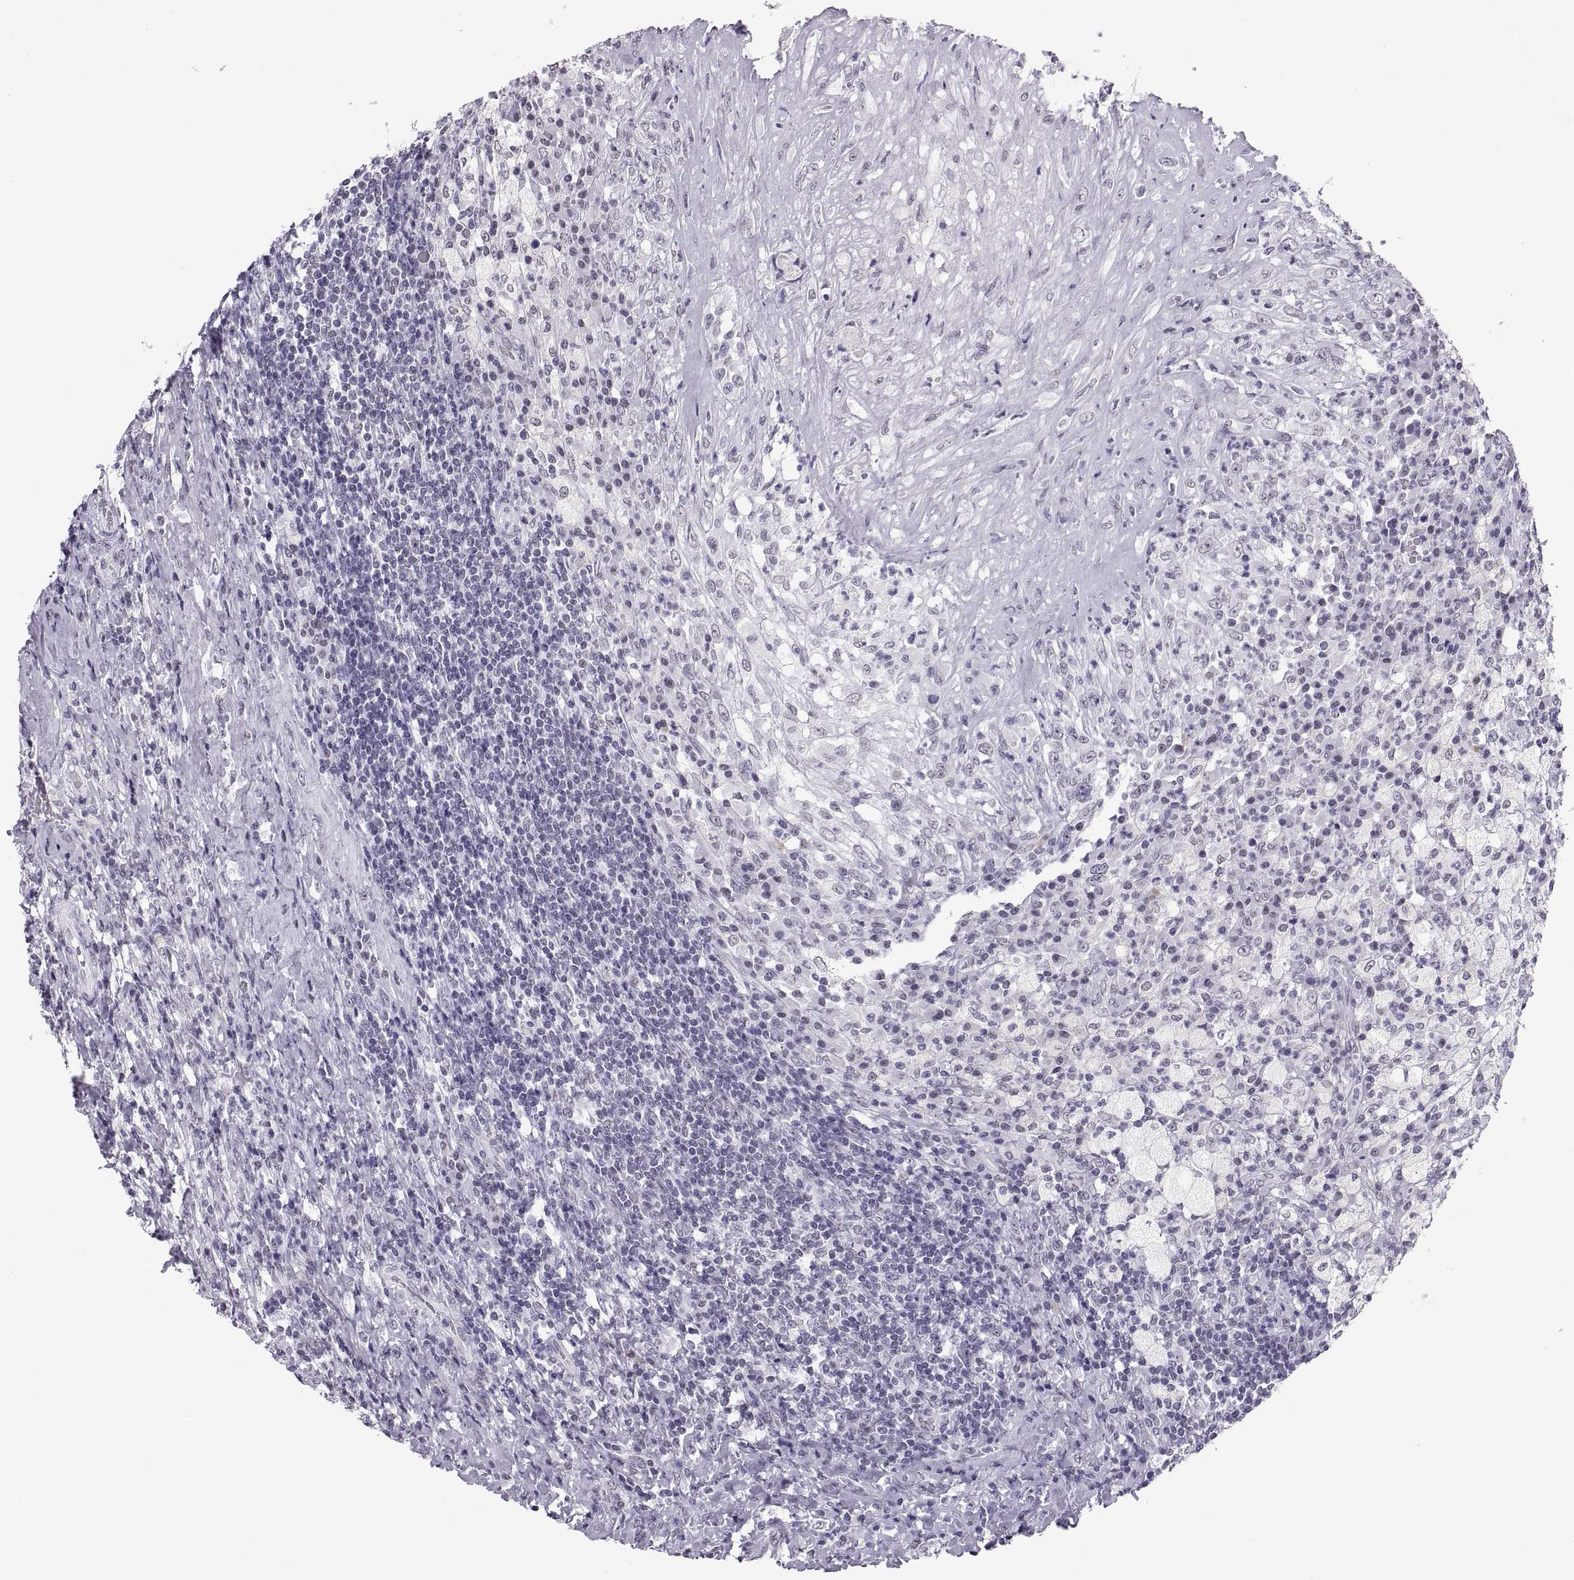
{"staining": {"intensity": "negative", "quantity": "none", "location": "none"}, "tissue": "testis cancer", "cell_type": "Tumor cells", "image_type": "cancer", "snomed": [{"axis": "morphology", "description": "Necrosis, NOS"}, {"axis": "morphology", "description": "Carcinoma, Embryonal, NOS"}, {"axis": "topography", "description": "Testis"}], "caption": "IHC of human testis embryonal carcinoma reveals no positivity in tumor cells.", "gene": "CARTPT", "patient": {"sex": "male", "age": 19}}